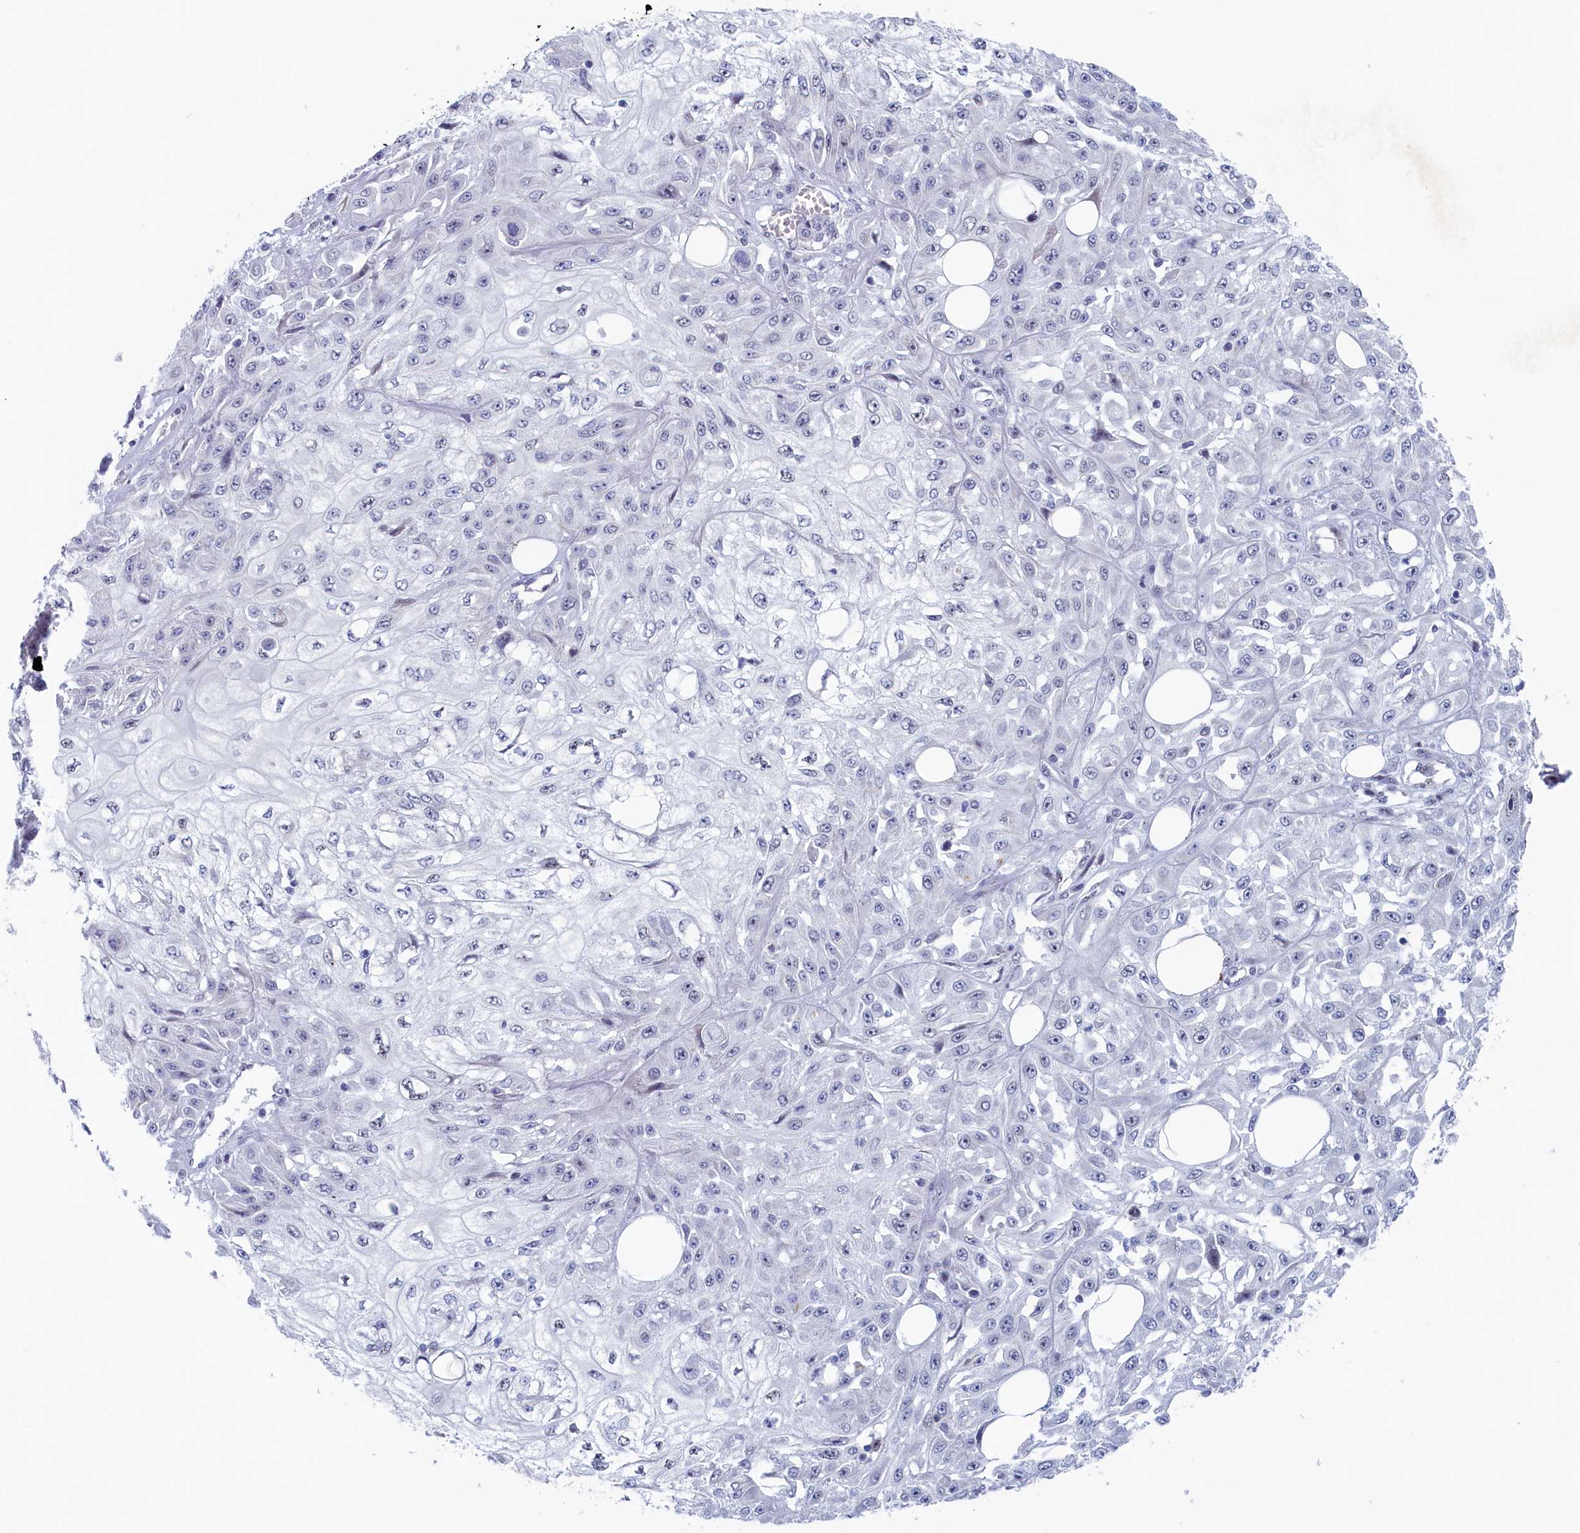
{"staining": {"intensity": "negative", "quantity": "none", "location": "none"}, "tissue": "skin cancer", "cell_type": "Tumor cells", "image_type": "cancer", "snomed": [{"axis": "morphology", "description": "Squamous cell carcinoma, NOS"}, {"axis": "morphology", "description": "Squamous cell carcinoma, metastatic, NOS"}, {"axis": "topography", "description": "Skin"}, {"axis": "topography", "description": "Lymph node"}], "caption": "High magnification brightfield microscopy of squamous cell carcinoma (skin) stained with DAB (3,3'-diaminobenzidine) (brown) and counterstained with hematoxylin (blue): tumor cells show no significant positivity.", "gene": "WDR76", "patient": {"sex": "male", "age": 75}}